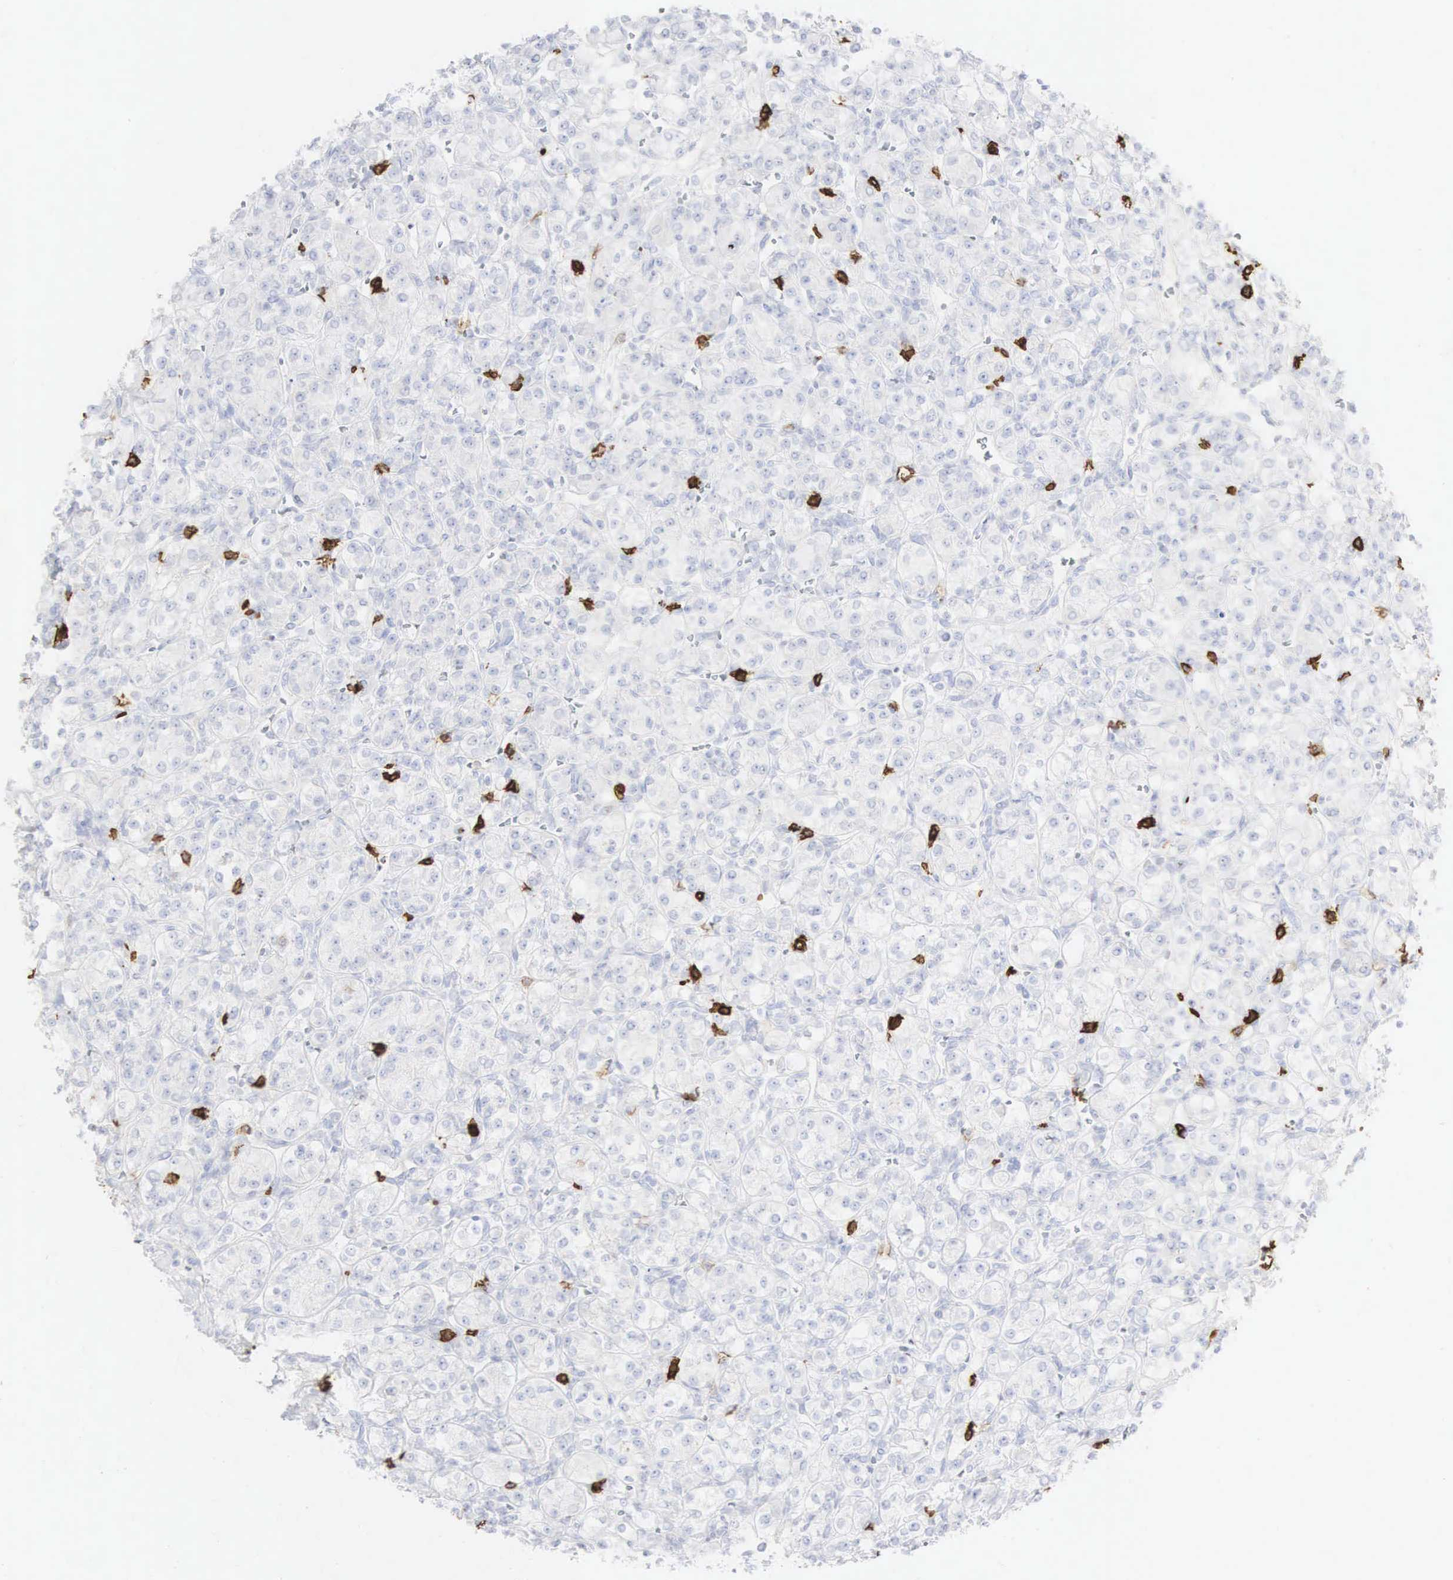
{"staining": {"intensity": "negative", "quantity": "none", "location": "none"}, "tissue": "renal cancer", "cell_type": "Tumor cells", "image_type": "cancer", "snomed": [{"axis": "morphology", "description": "Adenocarcinoma, NOS"}, {"axis": "topography", "description": "Kidney"}], "caption": "The IHC histopathology image has no significant staining in tumor cells of renal adenocarcinoma tissue.", "gene": "CD8A", "patient": {"sex": "male", "age": 77}}